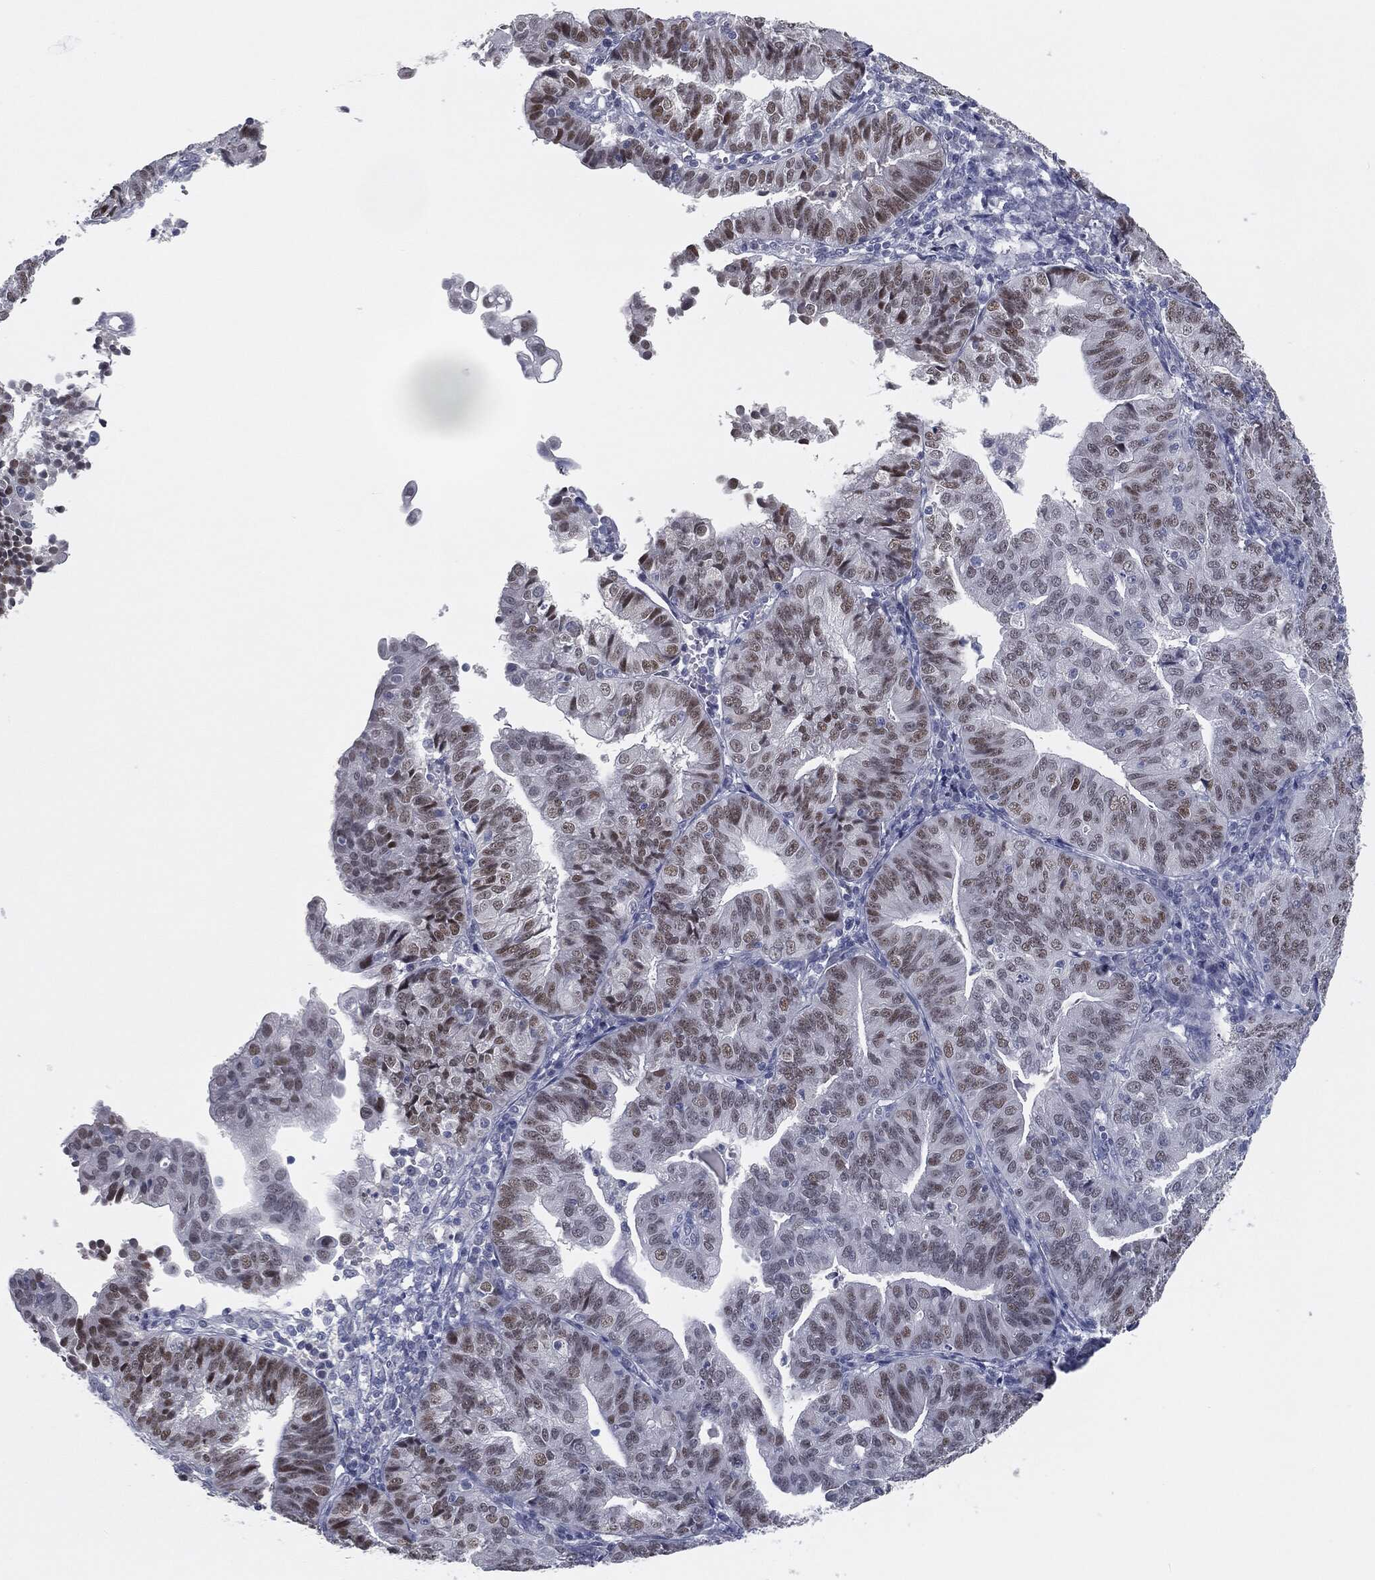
{"staining": {"intensity": "moderate", "quantity": "25%-75%", "location": "nuclear"}, "tissue": "endometrial cancer", "cell_type": "Tumor cells", "image_type": "cancer", "snomed": [{"axis": "morphology", "description": "Adenocarcinoma, NOS"}, {"axis": "topography", "description": "Endometrium"}], "caption": "Immunohistochemical staining of human endometrial adenocarcinoma demonstrates medium levels of moderate nuclear protein expression in approximately 25%-75% of tumor cells. The staining was performed using DAB (3,3'-diaminobenzidine) to visualize the protein expression in brown, while the nuclei were stained in blue with hematoxylin (Magnification: 20x).", "gene": "PRAME", "patient": {"sex": "female", "age": 56}}